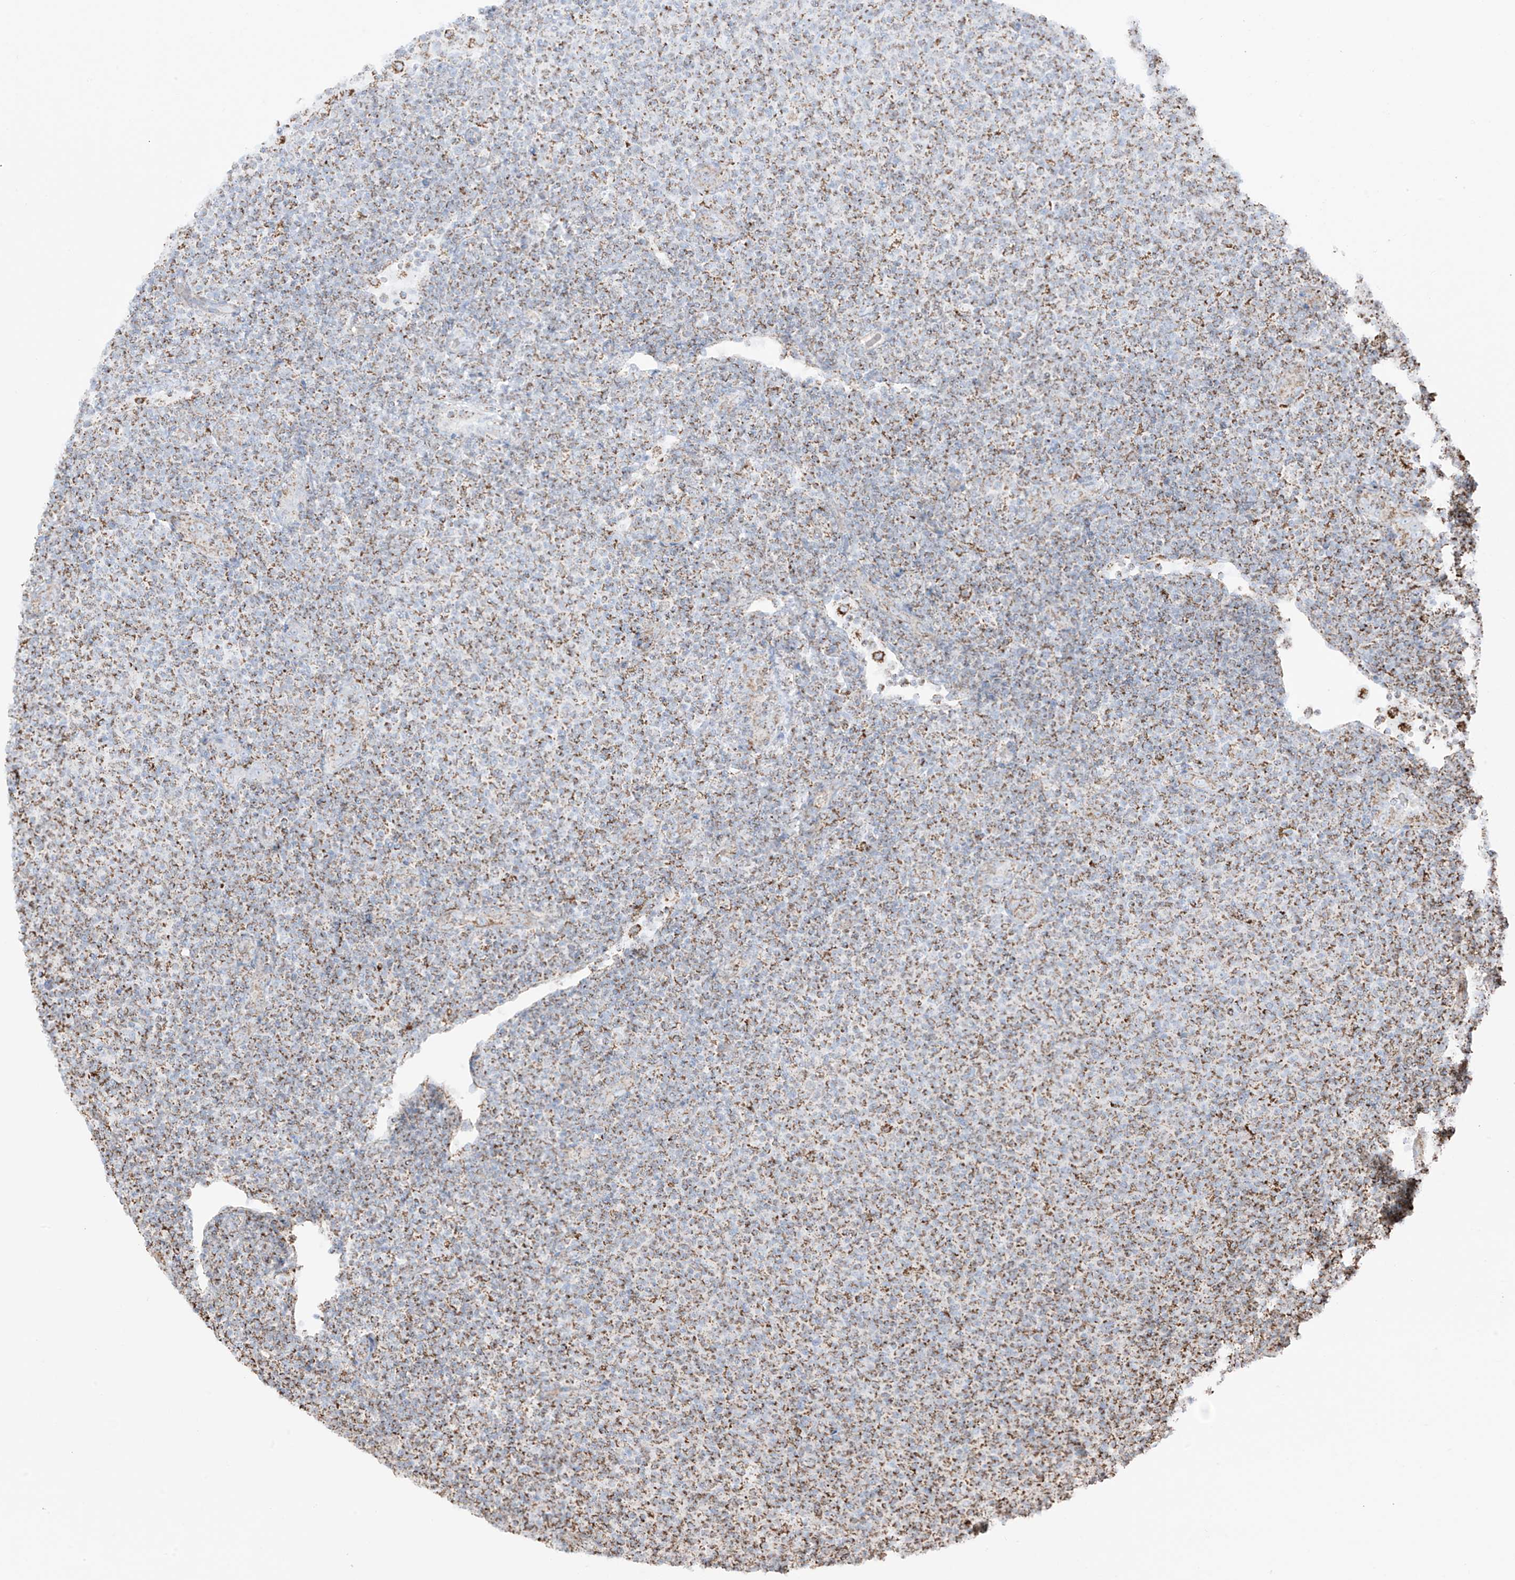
{"staining": {"intensity": "moderate", "quantity": ">75%", "location": "cytoplasmic/membranous"}, "tissue": "lymphoma", "cell_type": "Tumor cells", "image_type": "cancer", "snomed": [{"axis": "morphology", "description": "Malignant lymphoma, non-Hodgkin's type, Low grade"}, {"axis": "topography", "description": "Lymph node"}], "caption": "Human malignant lymphoma, non-Hodgkin's type (low-grade) stained for a protein (brown) demonstrates moderate cytoplasmic/membranous positive positivity in about >75% of tumor cells.", "gene": "XKR3", "patient": {"sex": "male", "age": 66}}